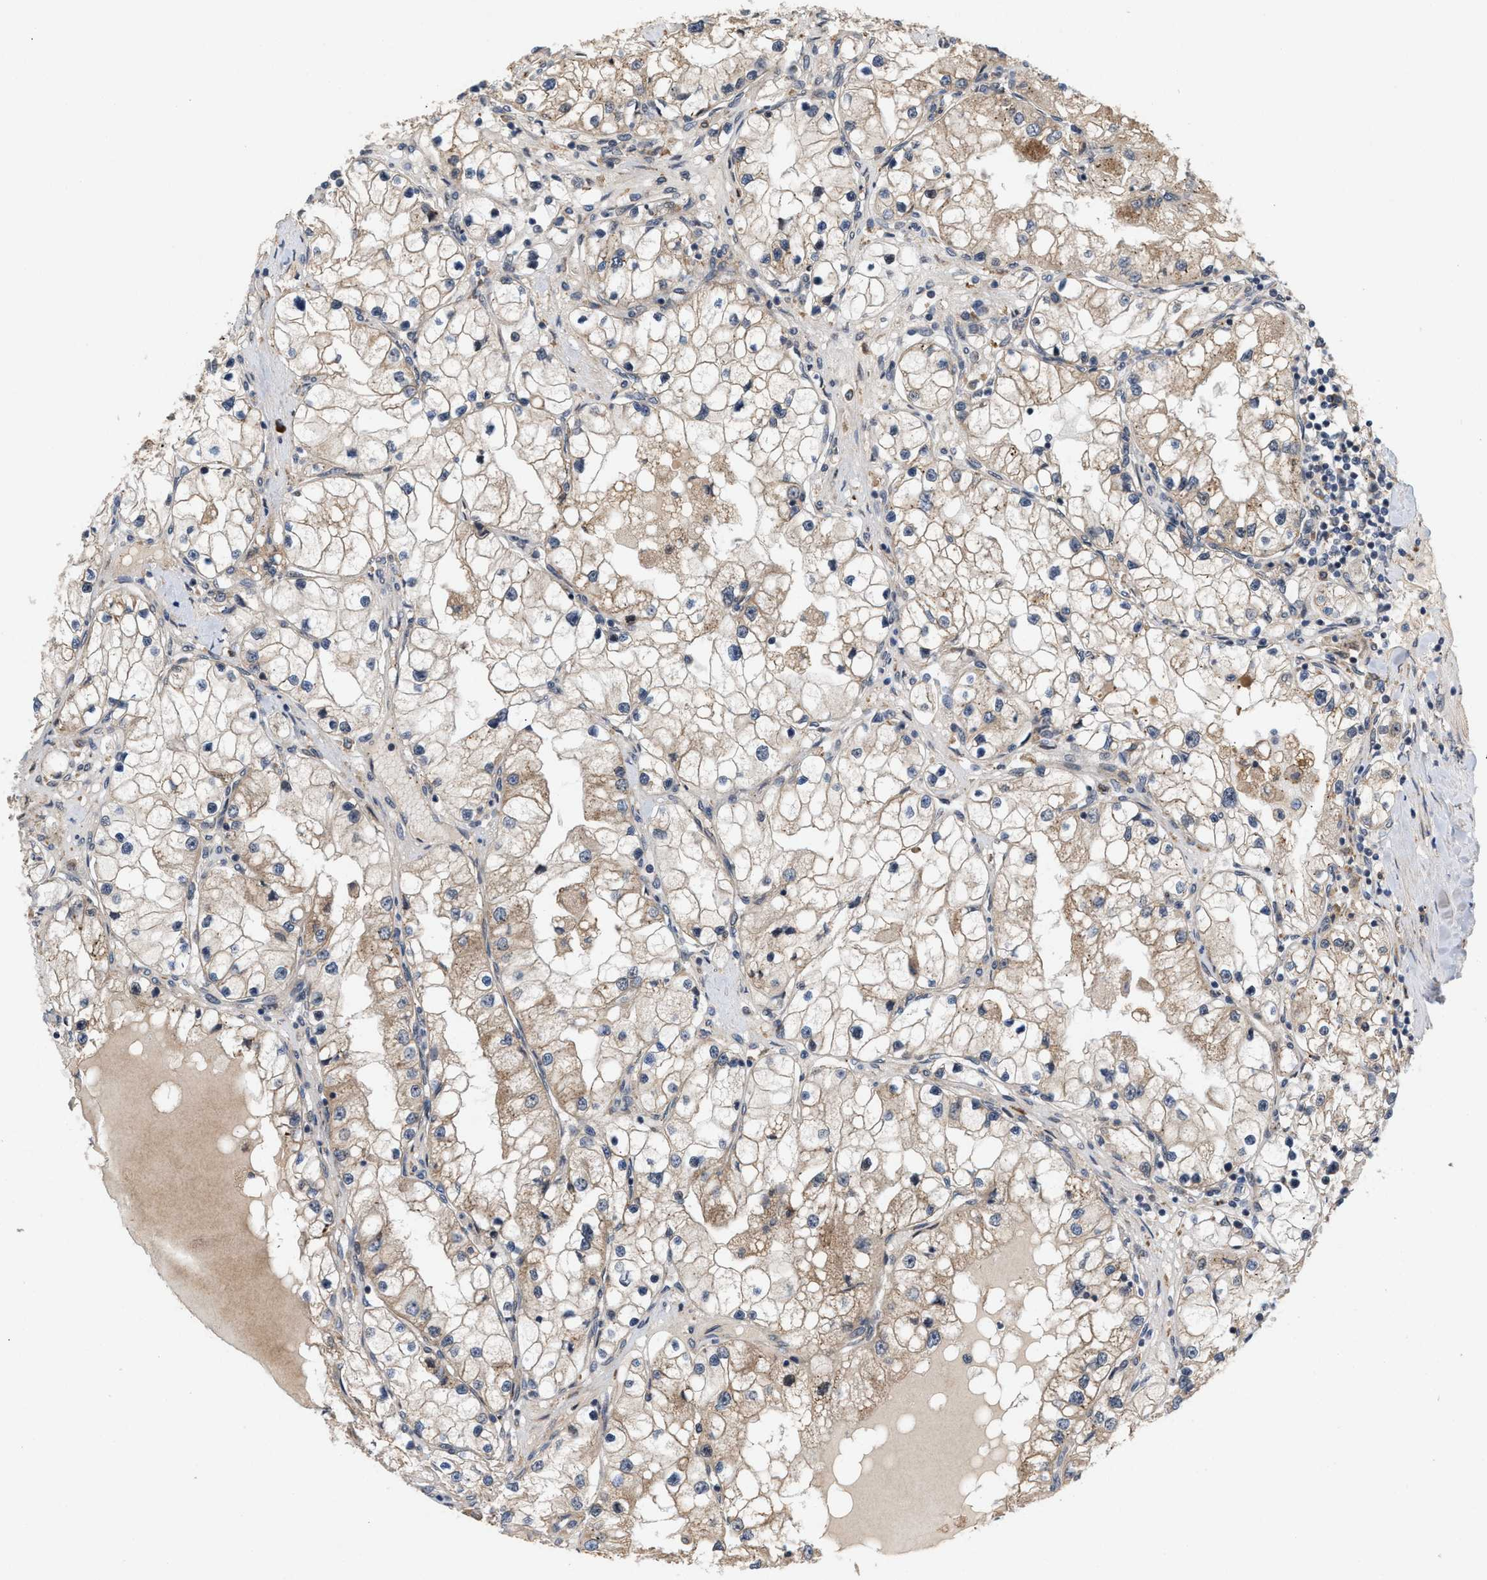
{"staining": {"intensity": "moderate", "quantity": ">75%", "location": "cytoplasmic/membranous"}, "tissue": "renal cancer", "cell_type": "Tumor cells", "image_type": "cancer", "snomed": [{"axis": "morphology", "description": "Adenocarcinoma, NOS"}, {"axis": "topography", "description": "Kidney"}], "caption": "Immunohistochemical staining of renal adenocarcinoma demonstrates medium levels of moderate cytoplasmic/membranous positivity in about >75% of tumor cells.", "gene": "MFSD6", "patient": {"sex": "male", "age": 68}}